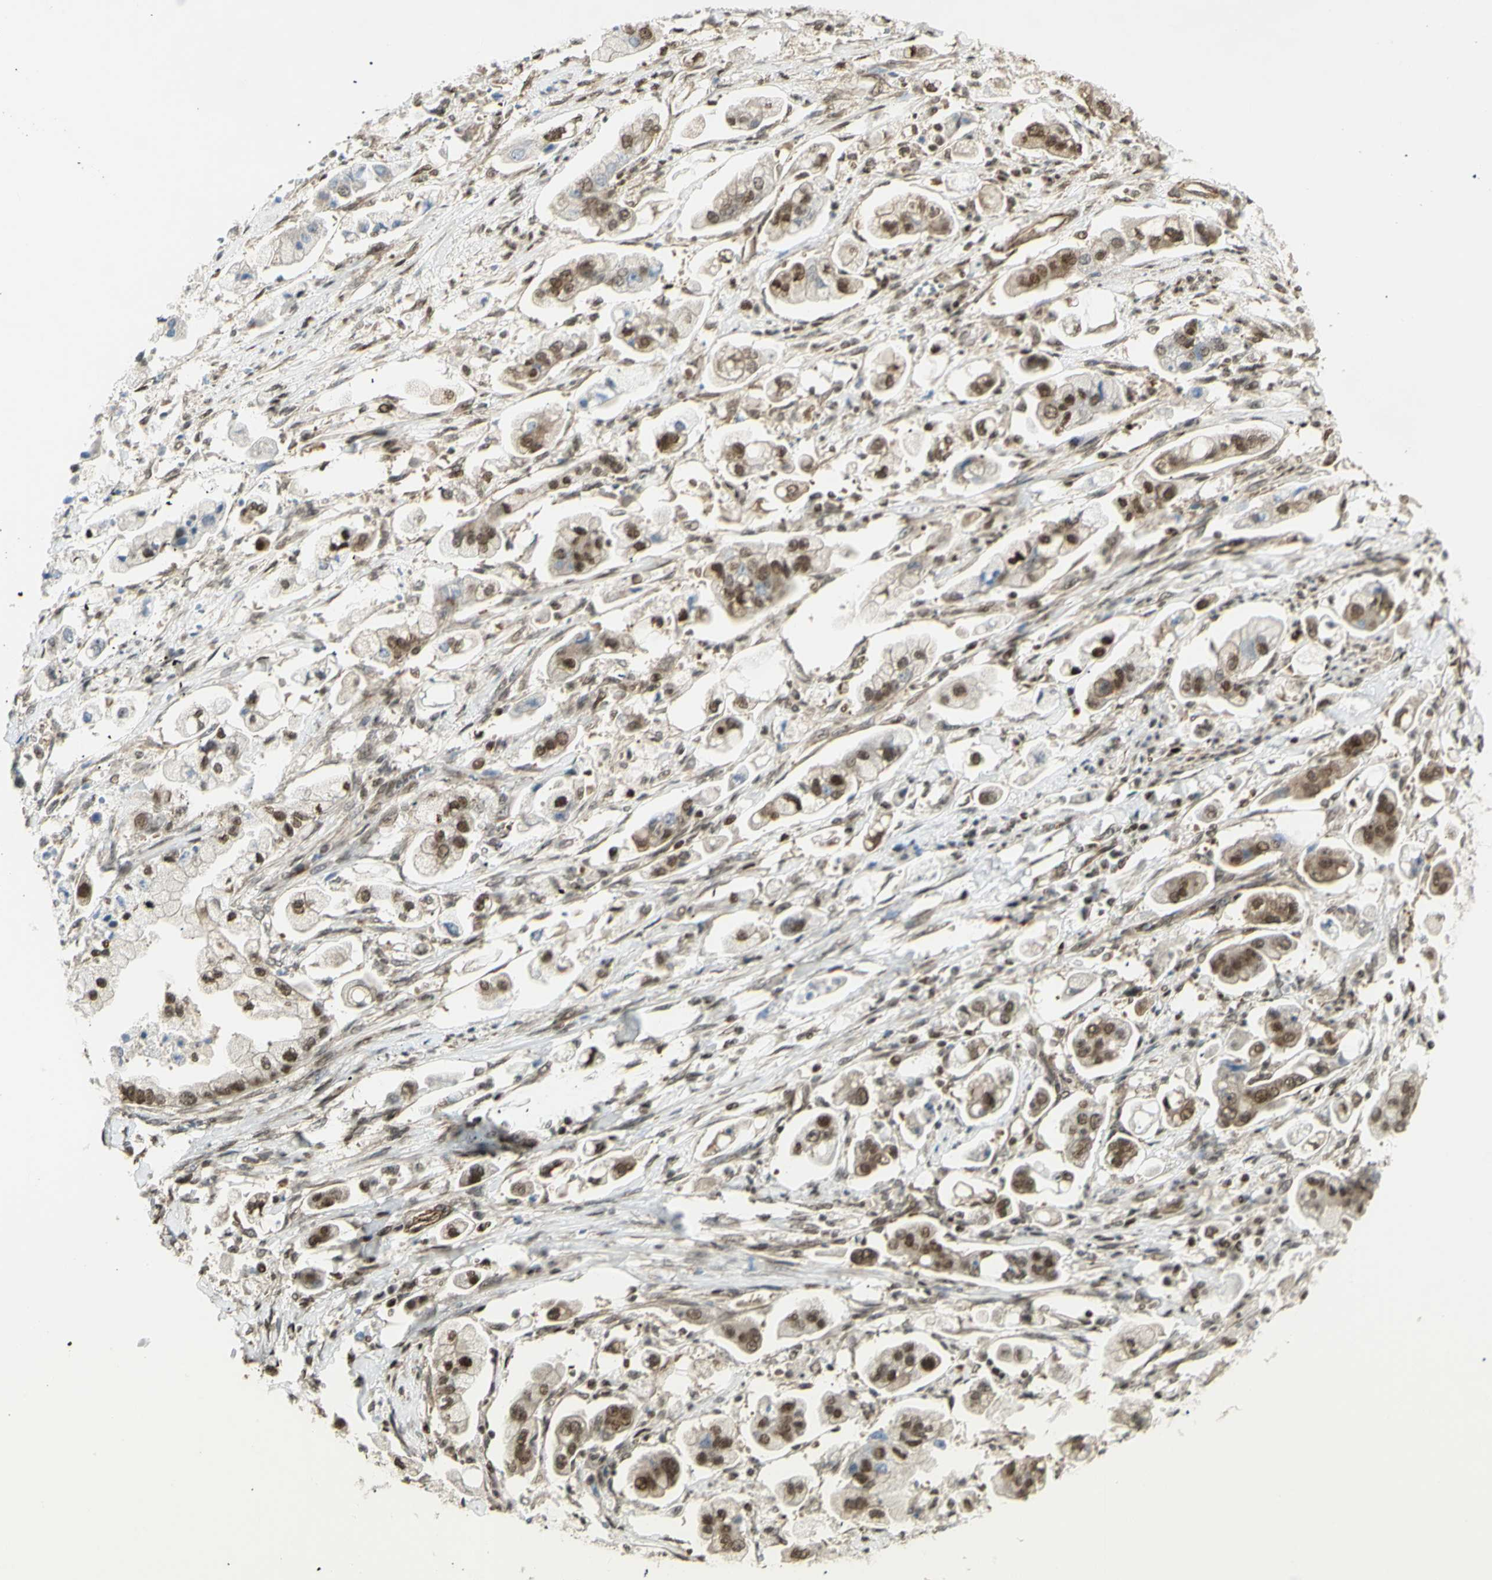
{"staining": {"intensity": "moderate", "quantity": ">75%", "location": "nuclear"}, "tissue": "stomach cancer", "cell_type": "Tumor cells", "image_type": "cancer", "snomed": [{"axis": "morphology", "description": "Adenocarcinoma, NOS"}, {"axis": "topography", "description": "Stomach"}], "caption": "Immunohistochemistry (IHC) micrograph of neoplastic tissue: human stomach cancer stained using immunohistochemistry (IHC) exhibits medium levels of moderate protein expression localized specifically in the nuclear of tumor cells, appearing as a nuclear brown color.", "gene": "ZMYM6", "patient": {"sex": "male", "age": 62}}